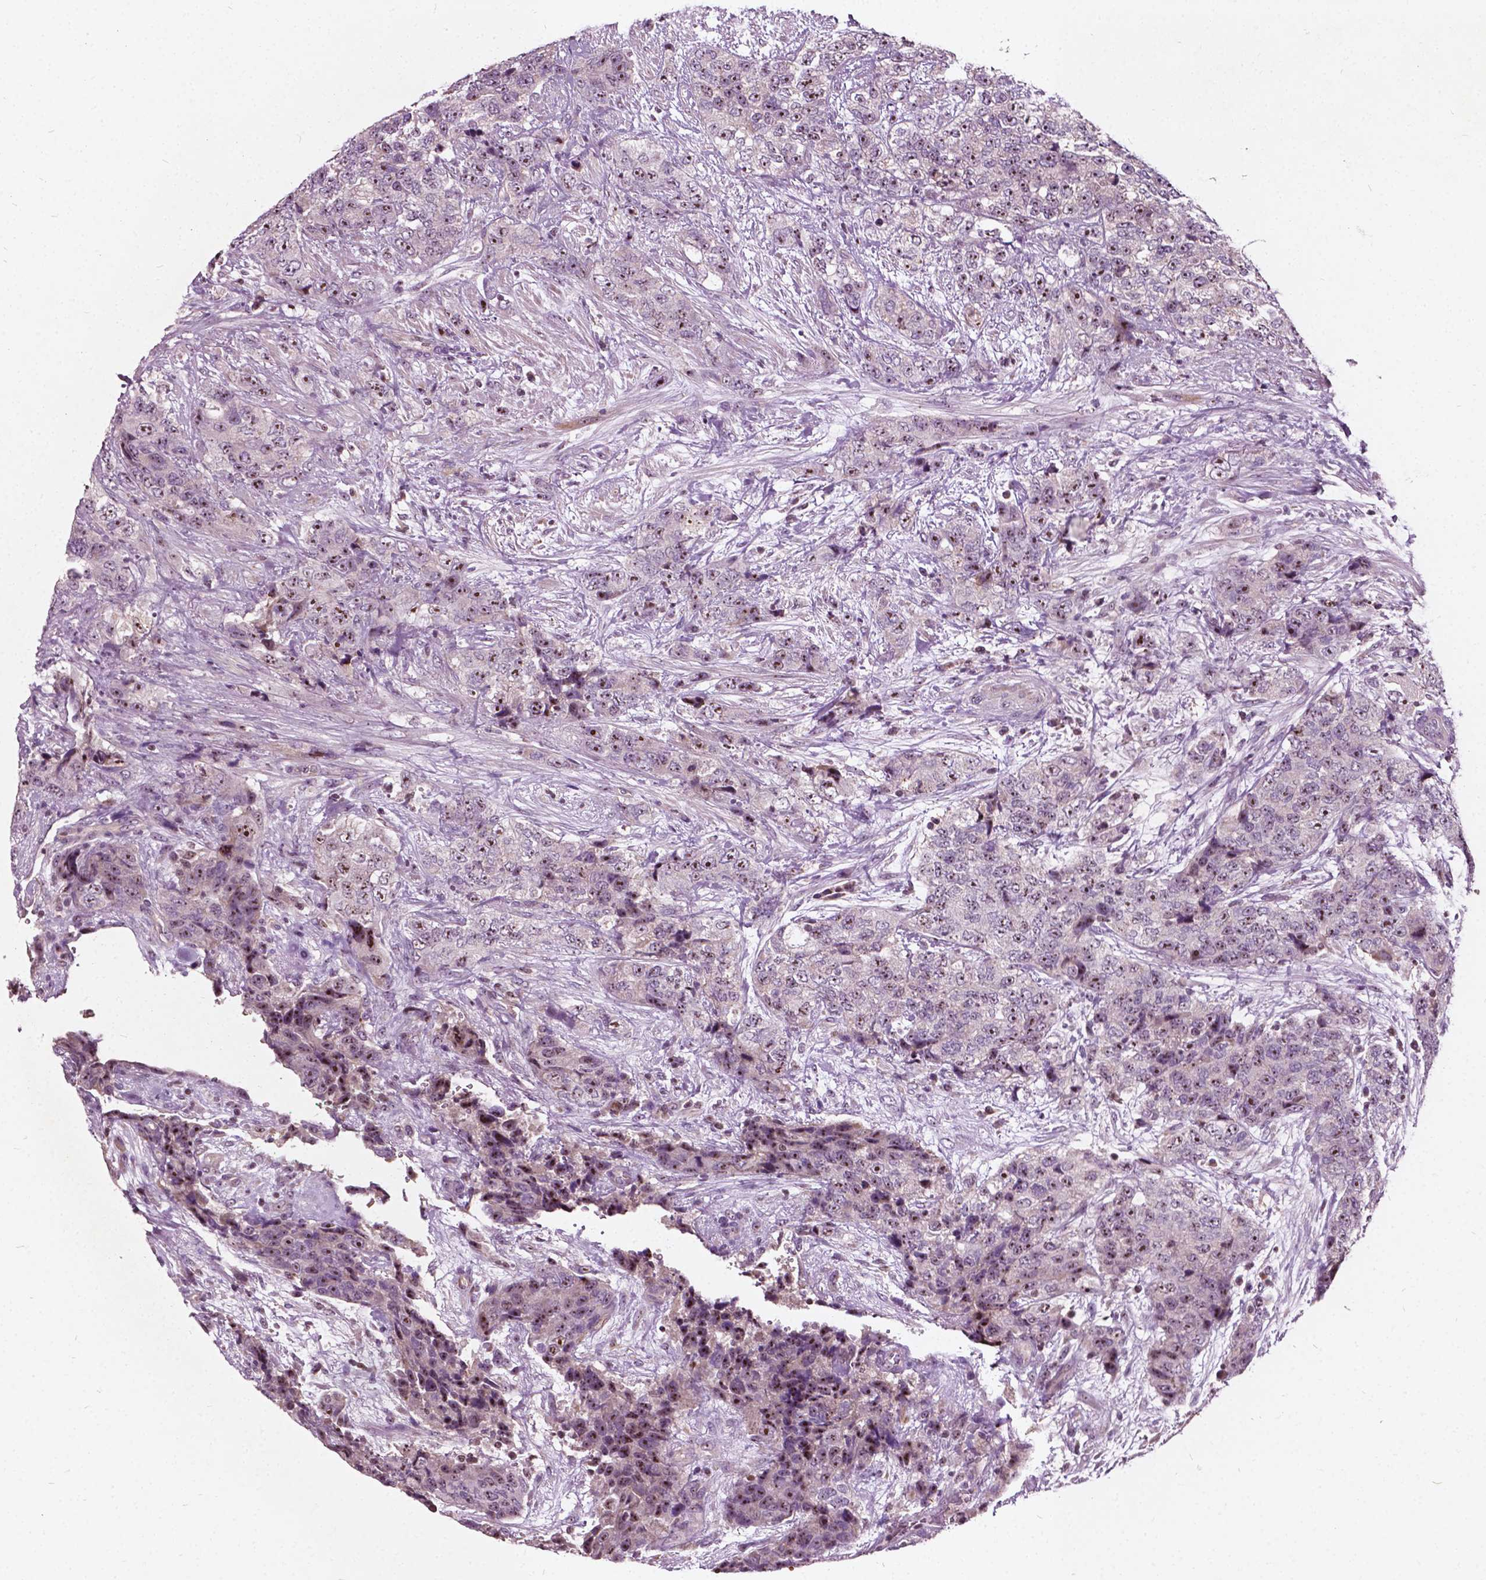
{"staining": {"intensity": "moderate", "quantity": ">75%", "location": "nuclear"}, "tissue": "urothelial cancer", "cell_type": "Tumor cells", "image_type": "cancer", "snomed": [{"axis": "morphology", "description": "Urothelial carcinoma, High grade"}, {"axis": "topography", "description": "Urinary bladder"}], "caption": "High-grade urothelial carcinoma stained with DAB (3,3'-diaminobenzidine) immunohistochemistry demonstrates medium levels of moderate nuclear positivity in about >75% of tumor cells.", "gene": "ODF3L2", "patient": {"sex": "female", "age": 78}}